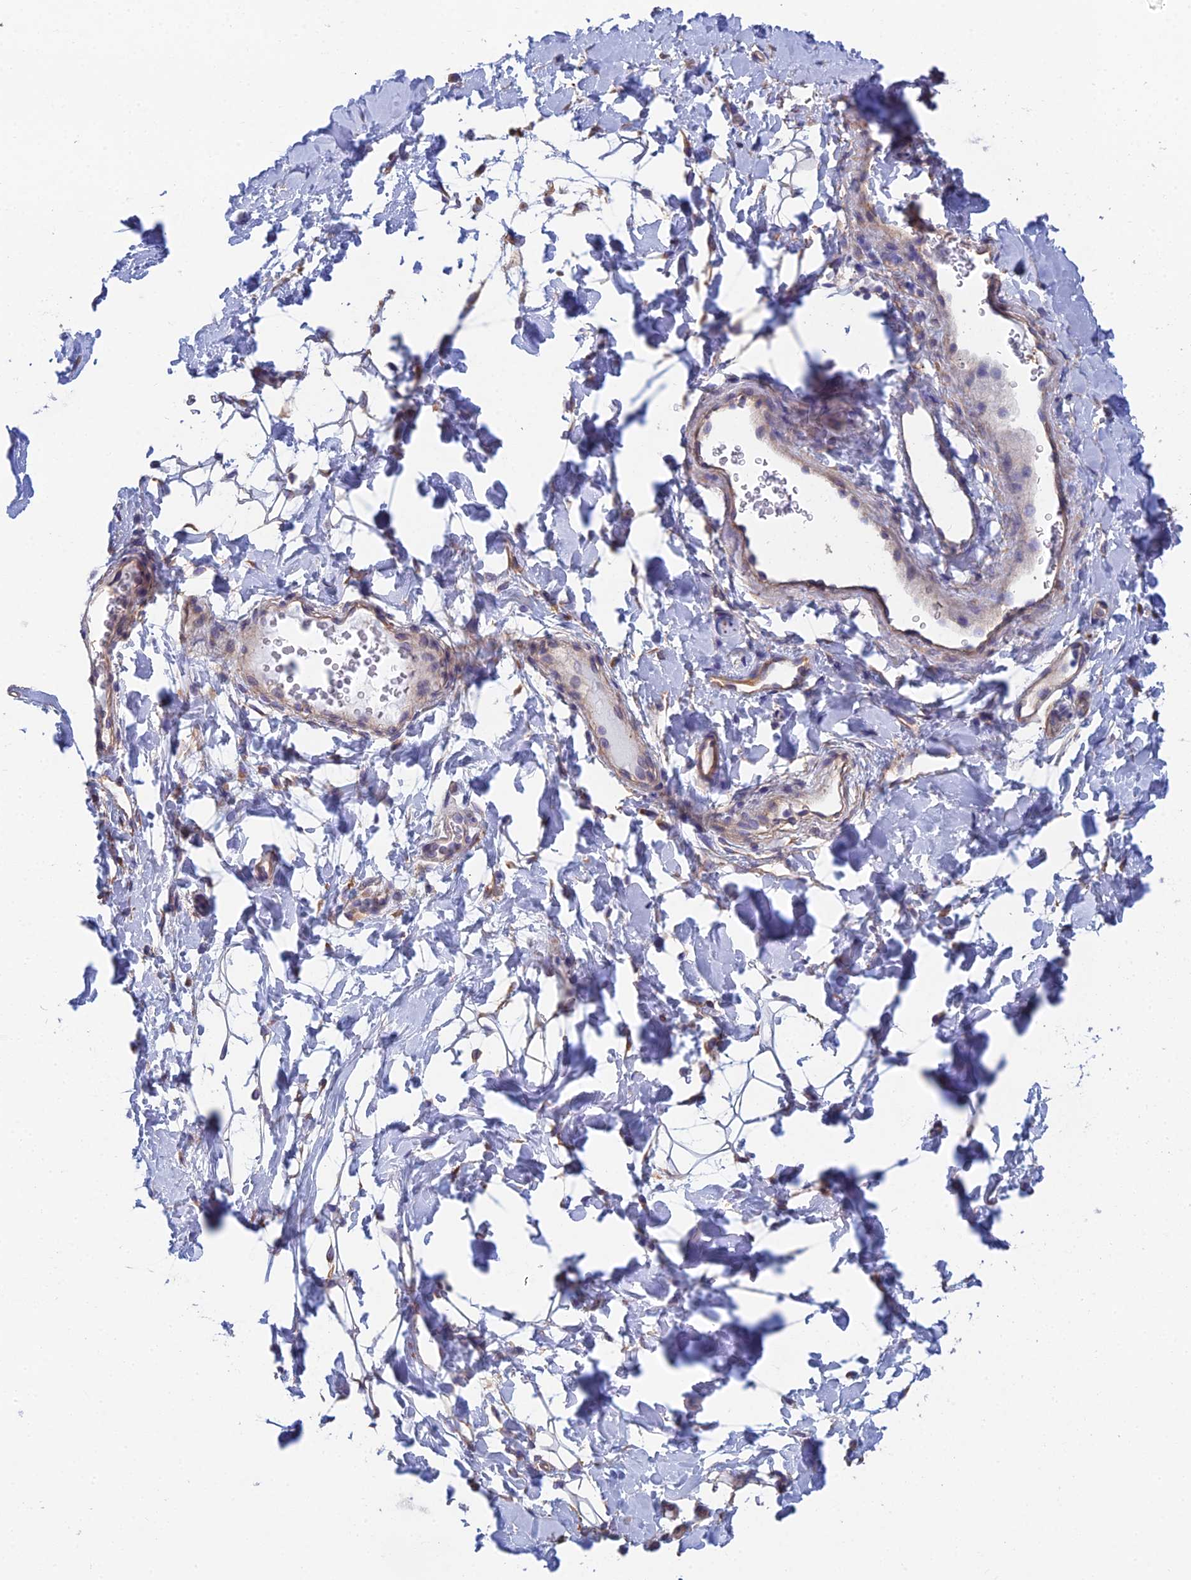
{"staining": {"intensity": "negative", "quantity": "none", "location": "none"}, "tissue": "adipose tissue", "cell_type": "Adipocytes", "image_type": "normal", "snomed": [{"axis": "morphology", "description": "Normal tissue, NOS"}, {"axis": "topography", "description": "Breast"}], "caption": "The photomicrograph shows no significant positivity in adipocytes of adipose tissue.", "gene": "PCDHA5", "patient": {"sex": "female", "age": 26}}